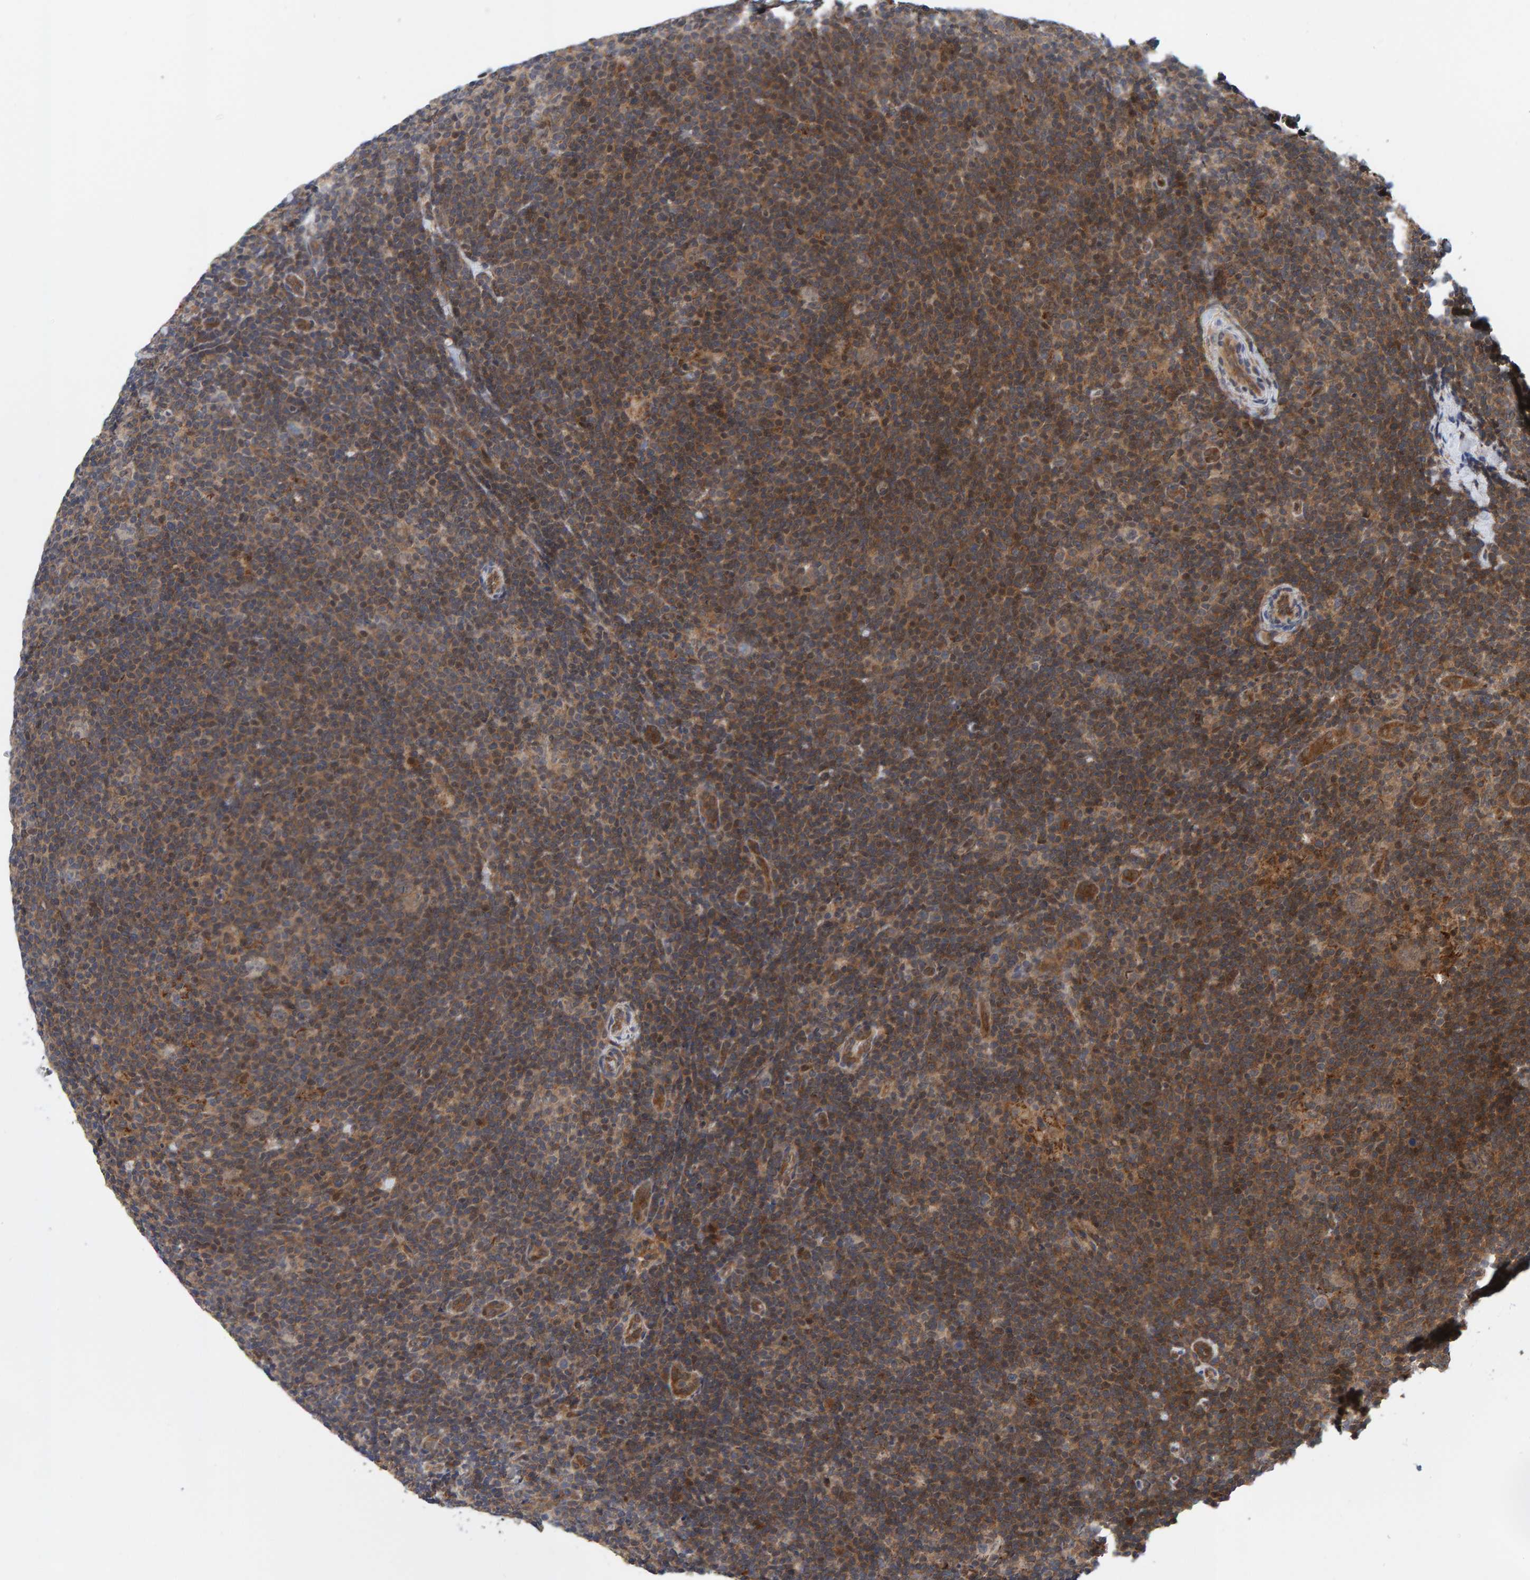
{"staining": {"intensity": "weak", "quantity": "<25%", "location": "cytoplasmic/membranous"}, "tissue": "lymphoma", "cell_type": "Tumor cells", "image_type": "cancer", "snomed": [{"axis": "morphology", "description": "Hodgkin's disease, NOS"}, {"axis": "topography", "description": "Lymph node"}], "caption": "IHC histopathology image of neoplastic tissue: Hodgkin's disease stained with DAB (3,3'-diaminobenzidine) reveals no significant protein expression in tumor cells.", "gene": "SCRN2", "patient": {"sex": "female", "age": 57}}